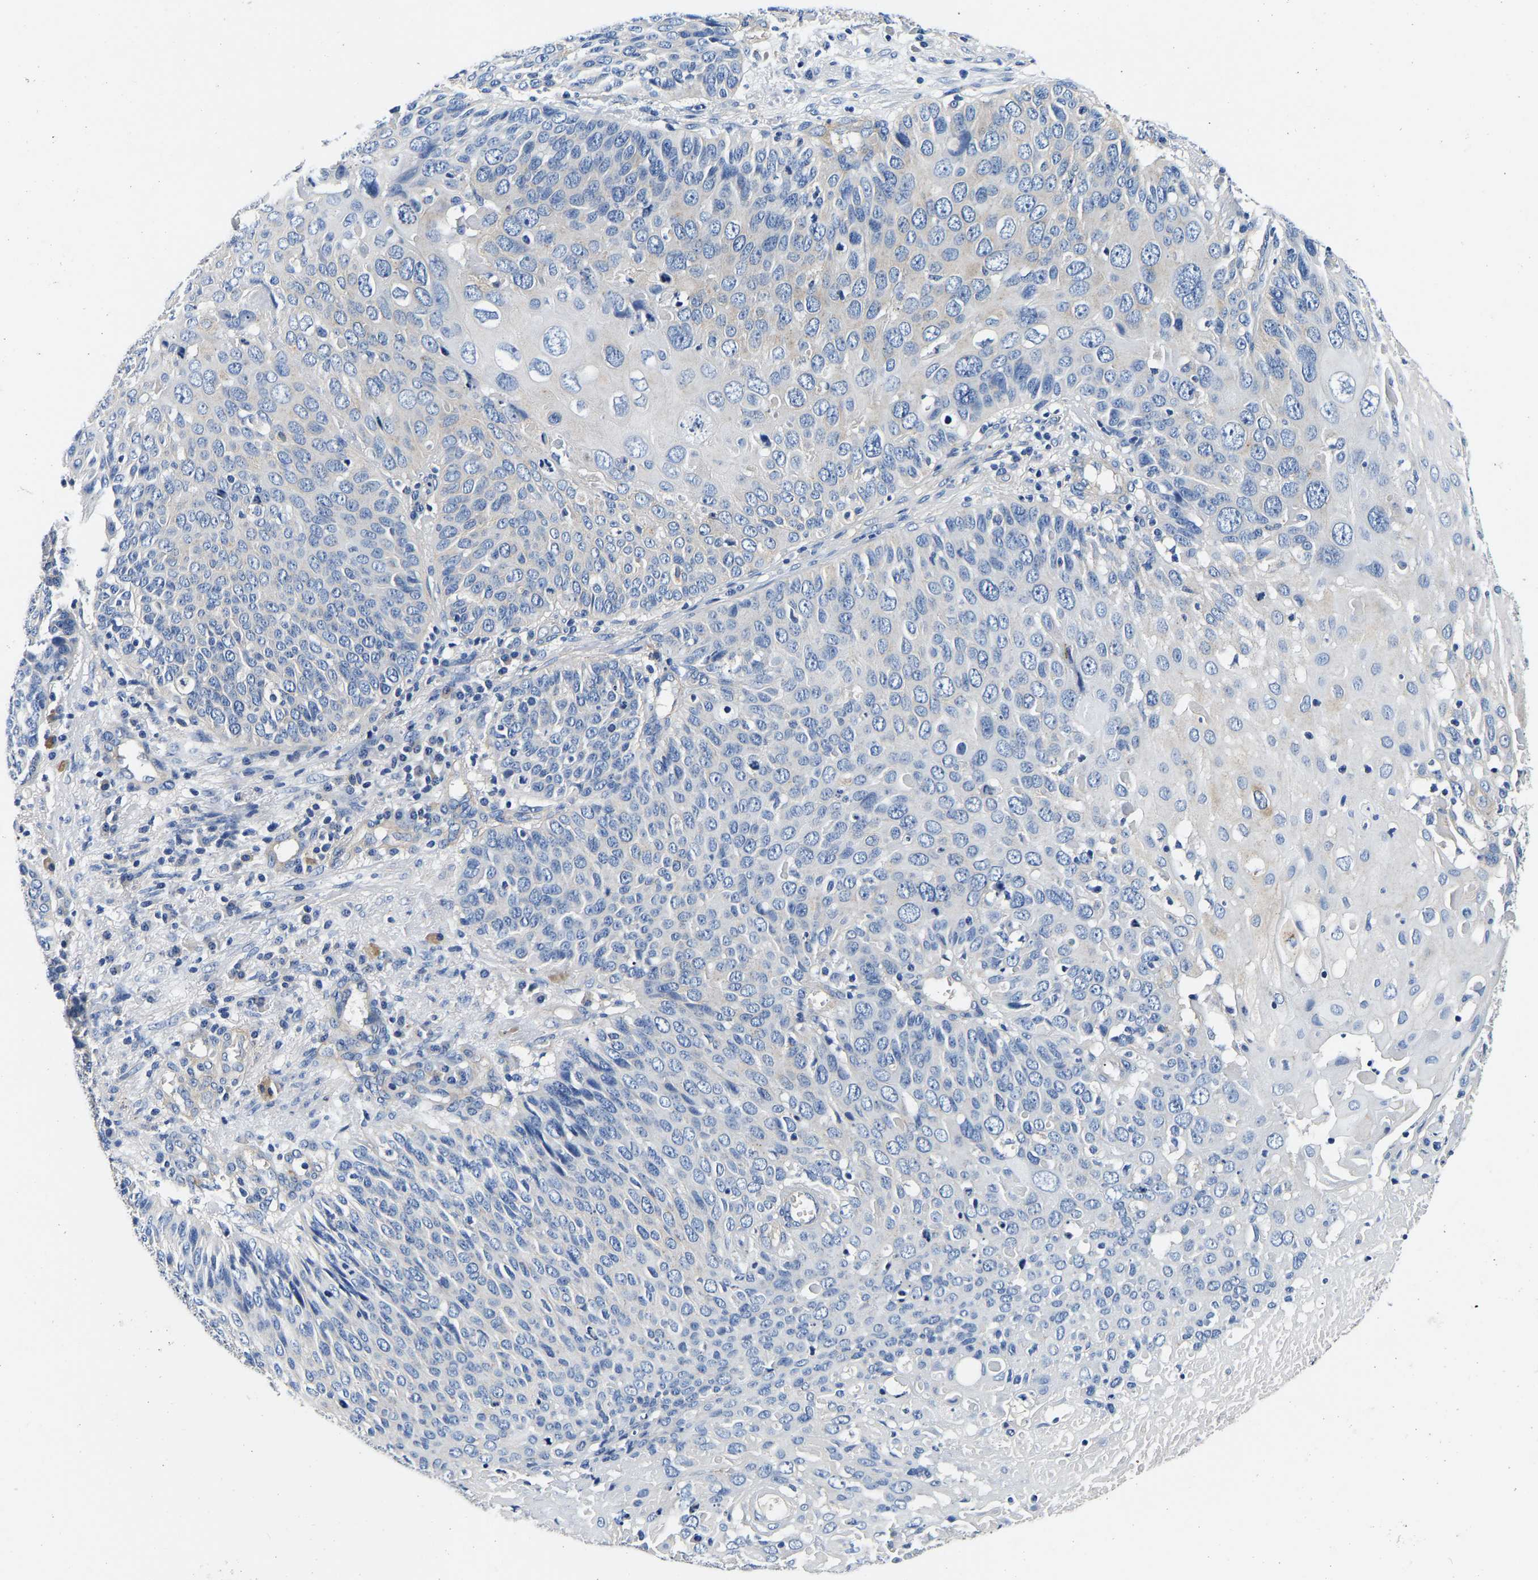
{"staining": {"intensity": "negative", "quantity": "none", "location": "none"}, "tissue": "cervical cancer", "cell_type": "Tumor cells", "image_type": "cancer", "snomed": [{"axis": "morphology", "description": "Squamous cell carcinoma, NOS"}, {"axis": "topography", "description": "Cervix"}], "caption": "IHC image of neoplastic tissue: cervical squamous cell carcinoma stained with DAB (3,3'-diaminobenzidine) exhibits no significant protein staining in tumor cells.", "gene": "SH3GLB1", "patient": {"sex": "female", "age": 74}}